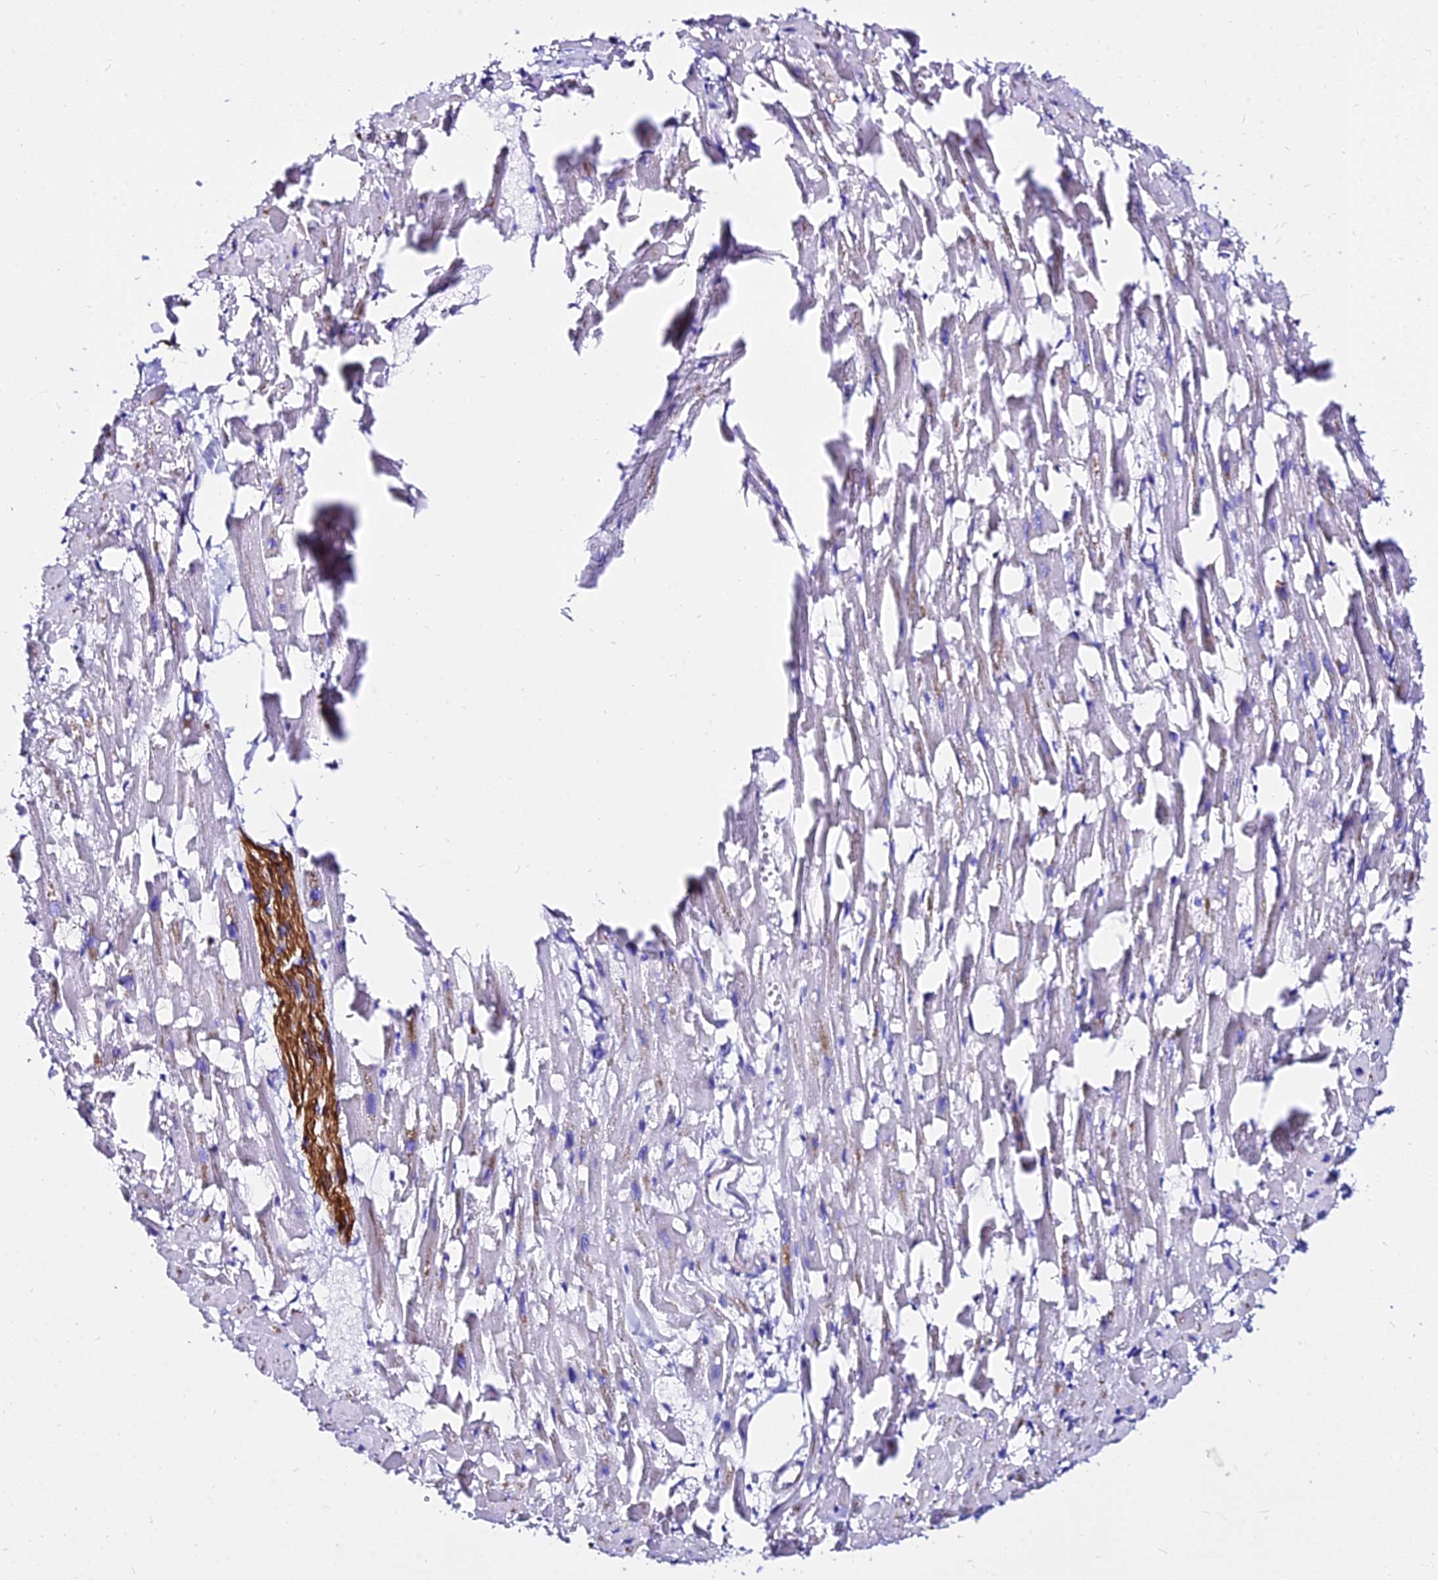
{"staining": {"intensity": "negative", "quantity": "none", "location": "none"}, "tissue": "heart muscle", "cell_type": "Cardiomyocytes", "image_type": "normal", "snomed": [{"axis": "morphology", "description": "Normal tissue, NOS"}, {"axis": "topography", "description": "Heart"}], "caption": "A histopathology image of human heart muscle is negative for staining in cardiomyocytes. (Stains: DAB (3,3'-diaminobenzidine) immunohistochemistry (IHC) with hematoxylin counter stain, Microscopy: brightfield microscopy at high magnification).", "gene": "DEFB106A", "patient": {"sex": "female", "age": 64}}